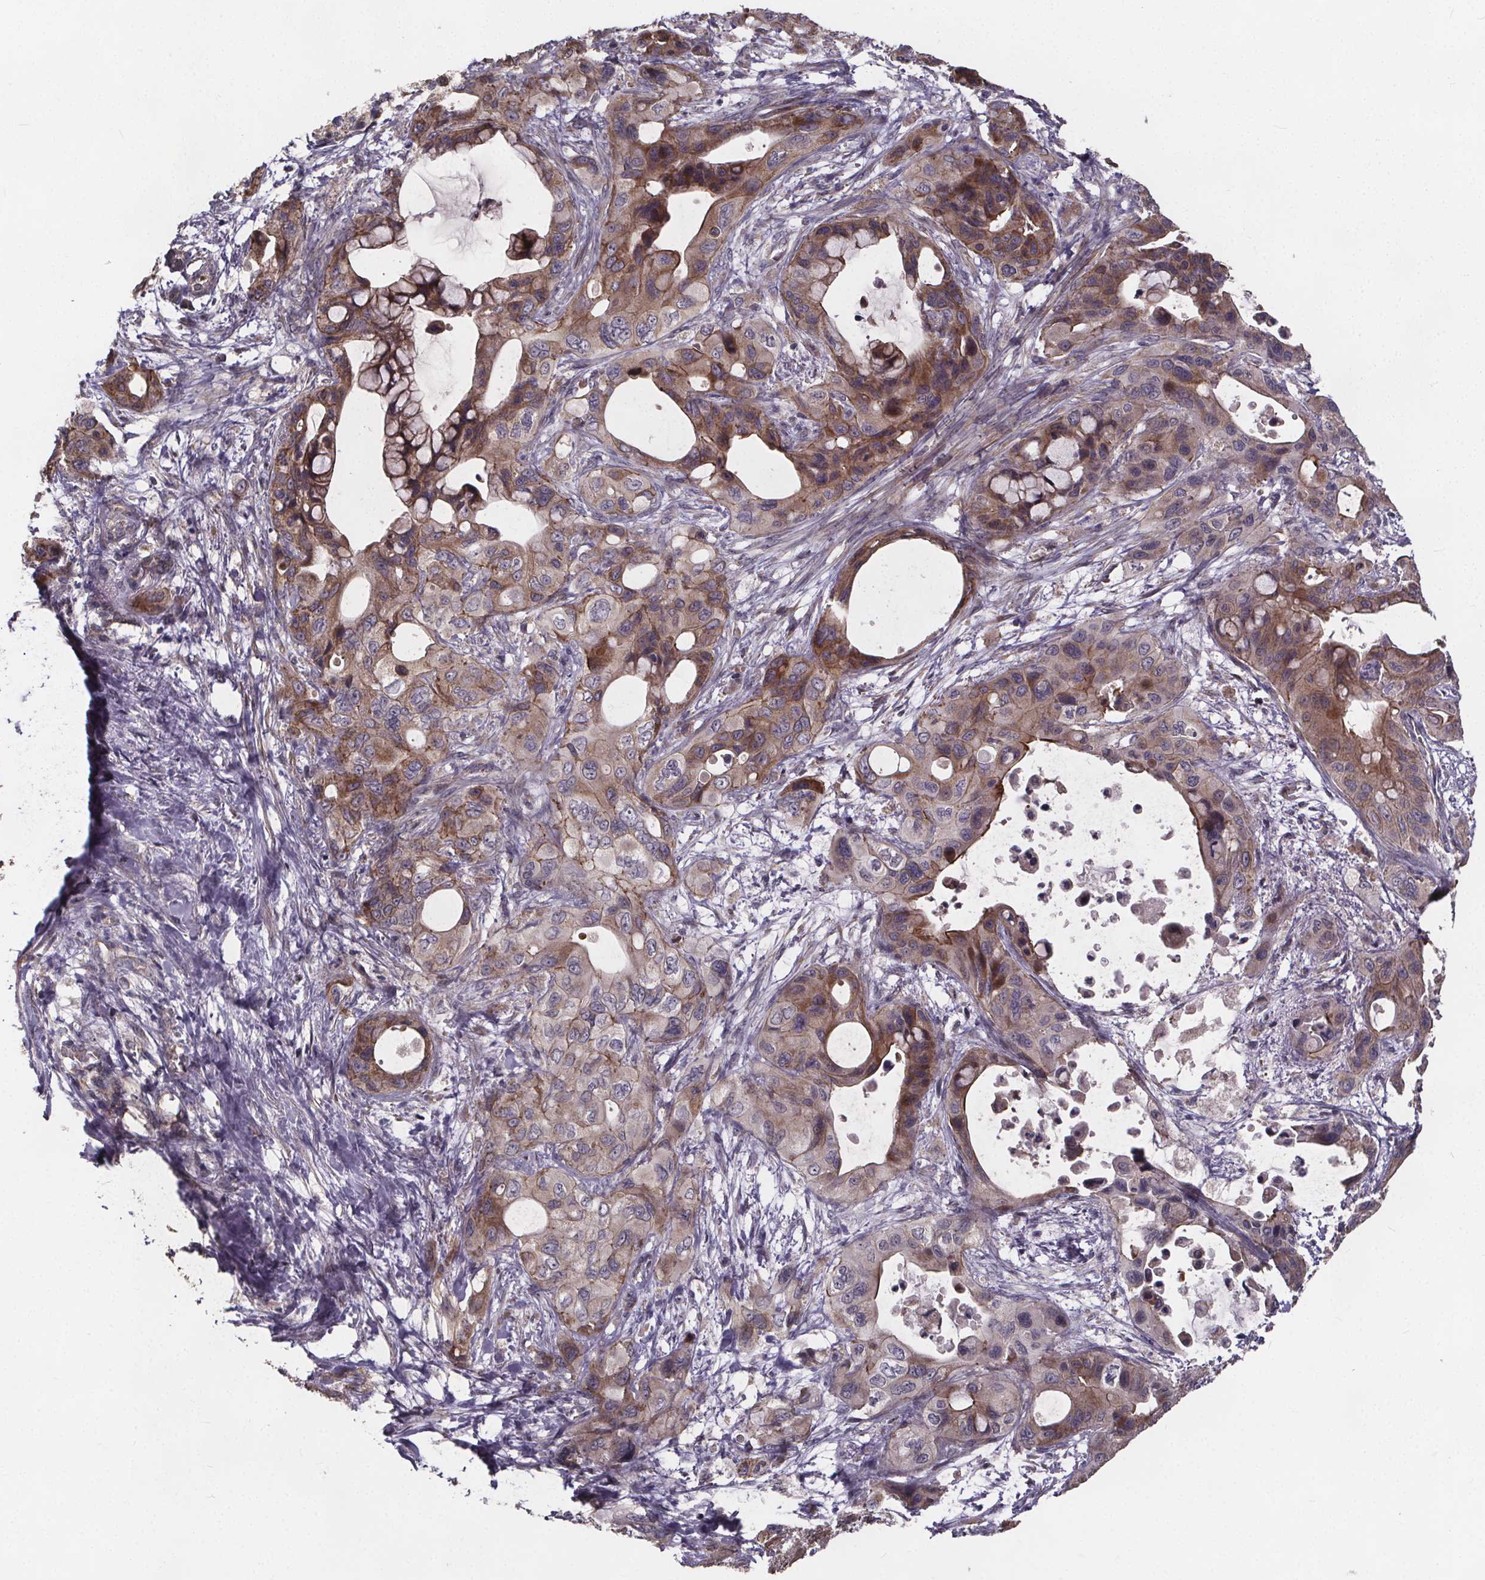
{"staining": {"intensity": "moderate", "quantity": "25%-75%", "location": "cytoplasmic/membranous"}, "tissue": "pancreatic cancer", "cell_type": "Tumor cells", "image_type": "cancer", "snomed": [{"axis": "morphology", "description": "Adenocarcinoma, NOS"}, {"axis": "topography", "description": "Pancreas"}], "caption": "Immunohistochemical staining of adenocarcinoma (pancreatic) displays medium levels of moderate cytoplasmic/membranous protein staining in approximately 25%-75% of tumor cells. (IHC, brightfield microscopy, high magnification).", "gene": "YME1L1", "patient": {"sex": "male", "age": 71}}